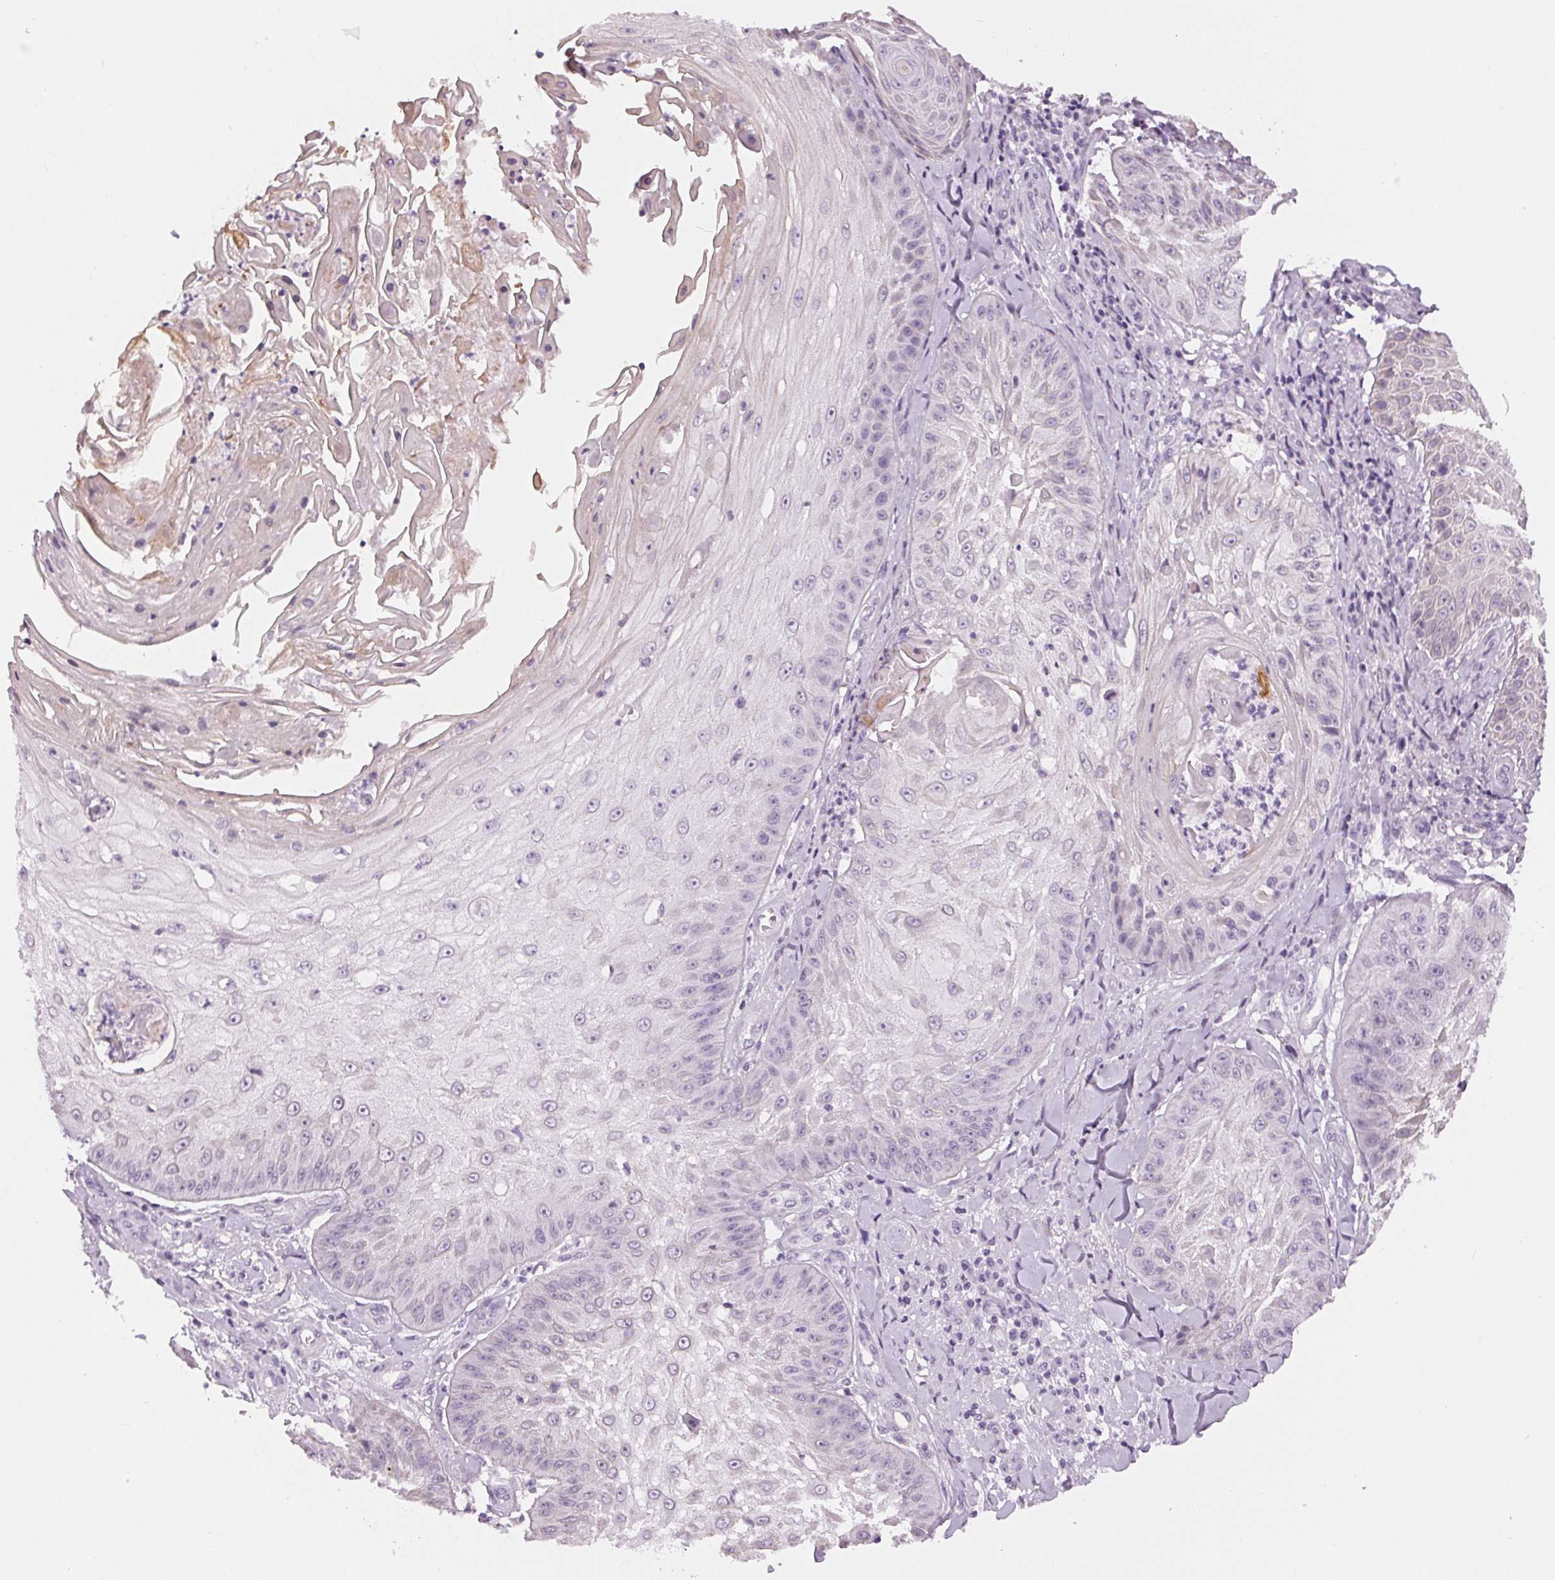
{"staining": {"intensity": "negative", "quantity": "none", "location": "none"}, "tissue": "skin cancer", "cell_type": "Tumor cells", "image_type": "cancer", "snomed": [{"axis": "morphology", "description": "Squamous cell carcinoma, NOS"}, {"axis": "topography", "description": "Skin"}], "caption": "Skin squamous cell carcinoma was stained to show a protein in brown. There is no significant positivity in tumor cells. (Stains: DAB (3,3'-diaminobenzidine) immunohistochemistry with hematoxylin counter stain, Microscopy: brightfield microscopy at high magnification).", "gene": "MISP", "patient": {"sex": "male", "age": 70}}